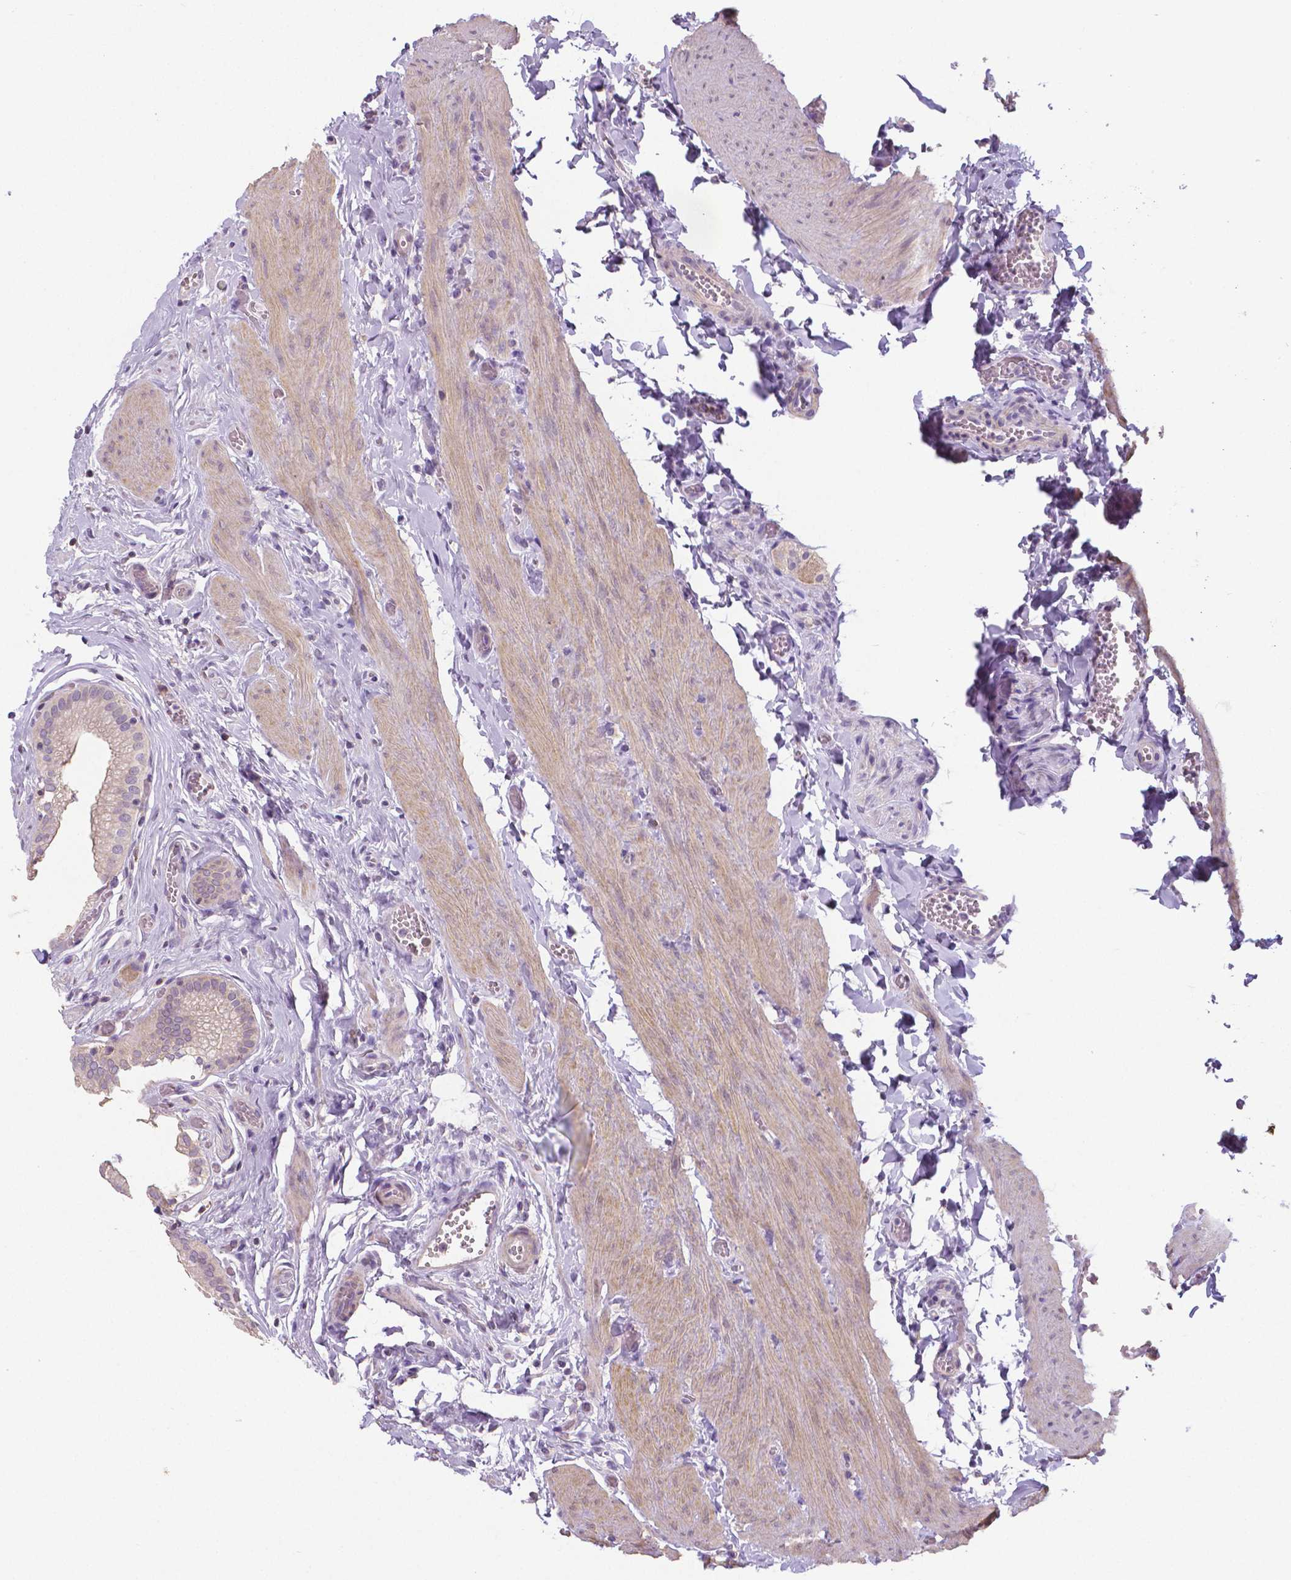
{"staining": {"intensity": "weak", "quantity": "25%-75%", "location": "cytoplasmic/membranous"}, "tissue": "gallbladder", "cell_type": "Glandular cells", "image_type": "normal", "snomed": [{"axis": "morphology", "description": "Normal tissue, NOS"}, {"axis": "topography", "description": "Gallbladder"}, {"axis": "topography", "description": "Peripheral nerve tissue"}], "caption": "IHC of normal human gallbladder reveals low levels of weak cytoplasmic/membranous expression in approximately 25%-75% of glandular cells. Nuclei are stained in blue.", "gene": "CRMP1", "patient": {"sex": "male", "age": 17}}